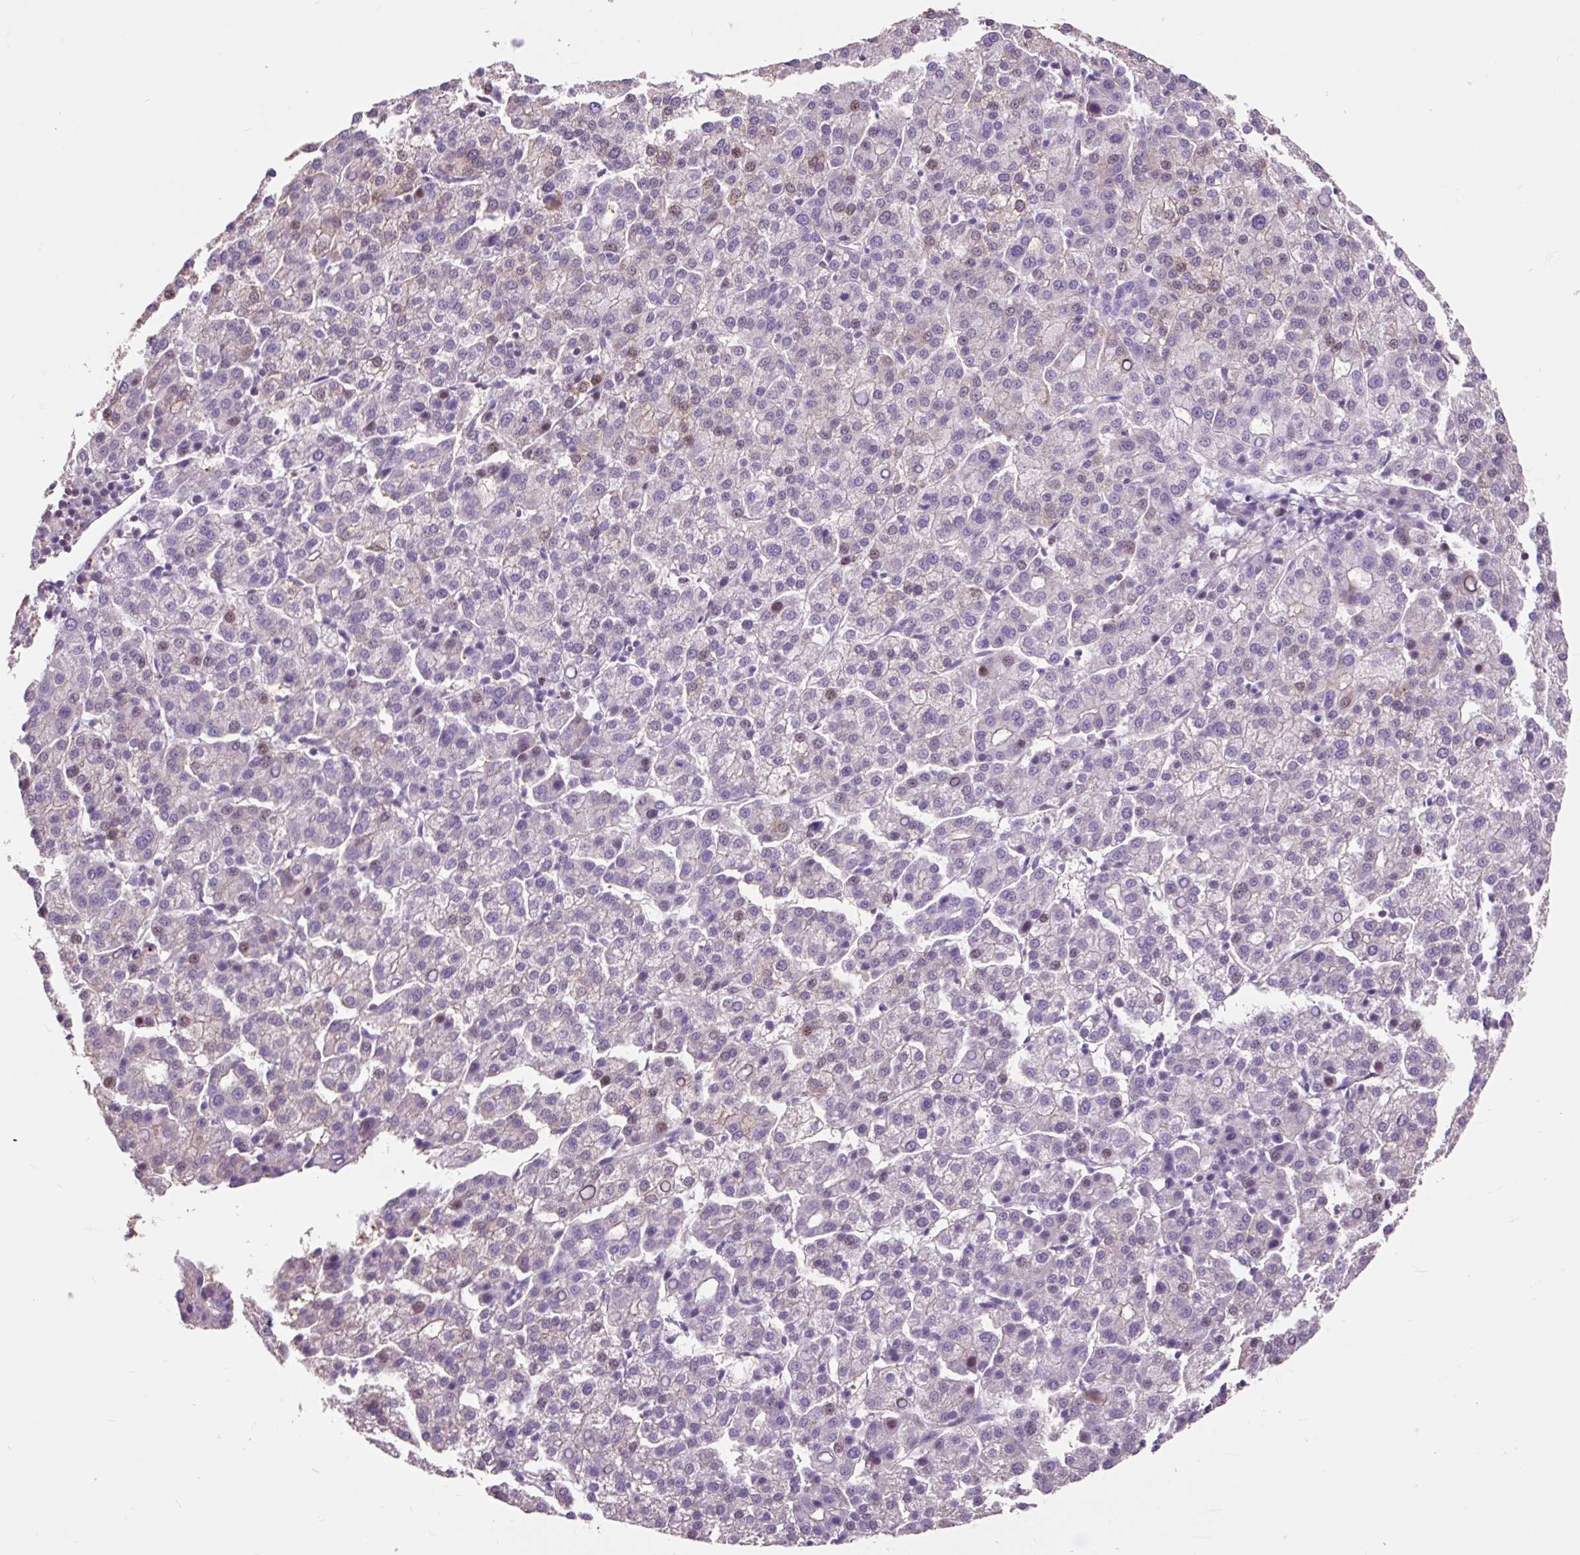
{"staining": {"intensity": "negative", "quantity": "none", "location": "none"}, "tissue": "liver cancer", "cell_type": "Tumor cells", "image_type": "cancer", "snomed": [{"axis": "morphology", "description": "Carcinoma, Hepatocellular, NOS"}, {"axis": "topography", "description": "Liver"}], "caption": "A photomicrograph of hepatocellular carcinoma (liver) stained for a protein shows no brown staining in tumor cells.", "gene": "OR10A7", "patient": {"sex": "female", "age": 58}}